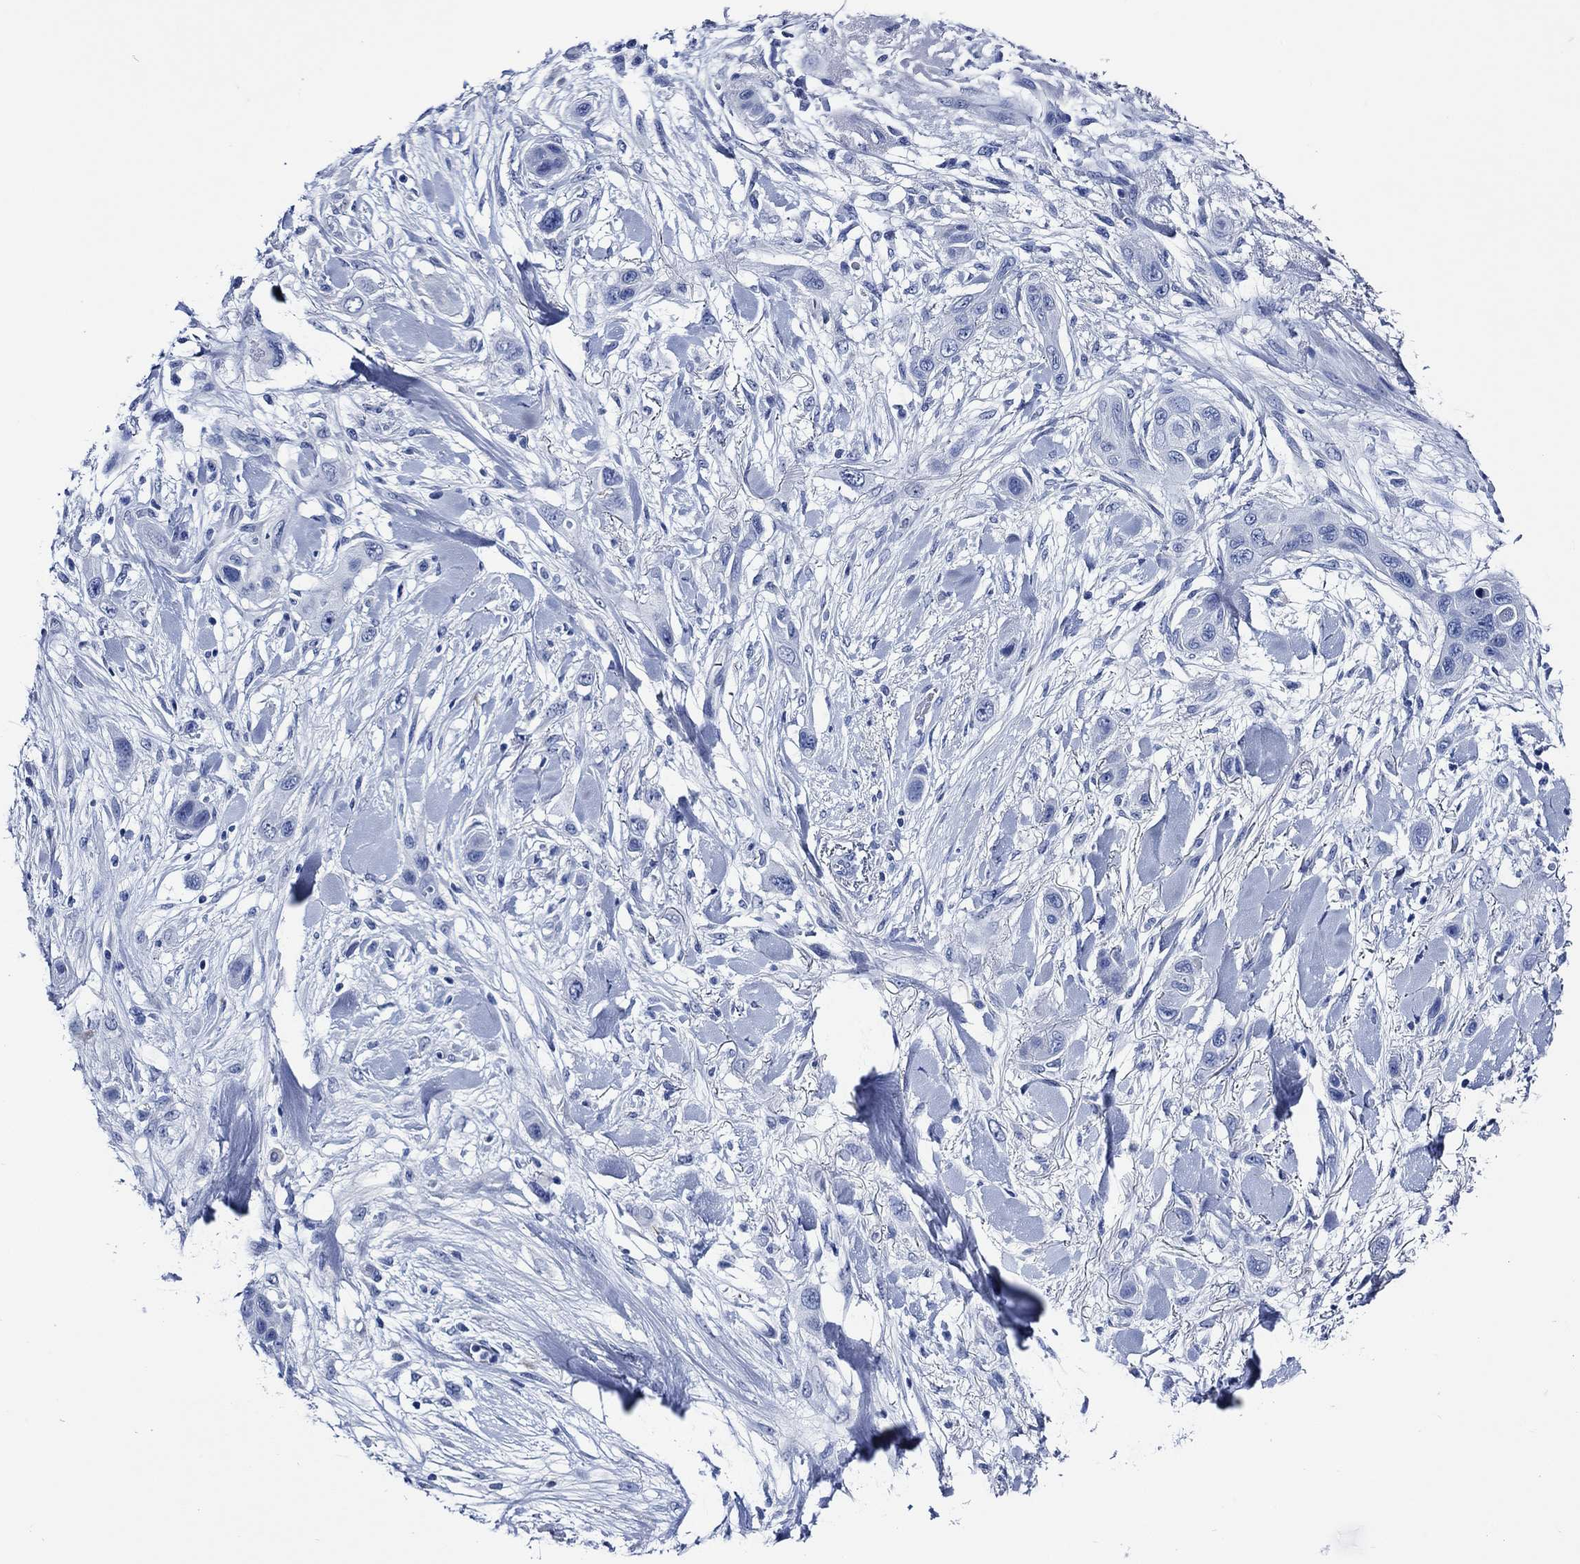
{"staining": {"intensity": "negative", "quantity": "none", "location": "none"}, "tissue": "skin cancer", "cell_type": "Tumor cells", "image_type": "cancer", "snomed": [{"axis": "morphology", "description": "Squamous cell carcinoma, NOS"}, {"axis": "topography", "description": "Skin"}], "caption": "Tumor cells show no significant protein positivity in squamous cell carcinoma (skin).", "gene": "WDR62", "patient": {"sex": "male", "age": 79}}